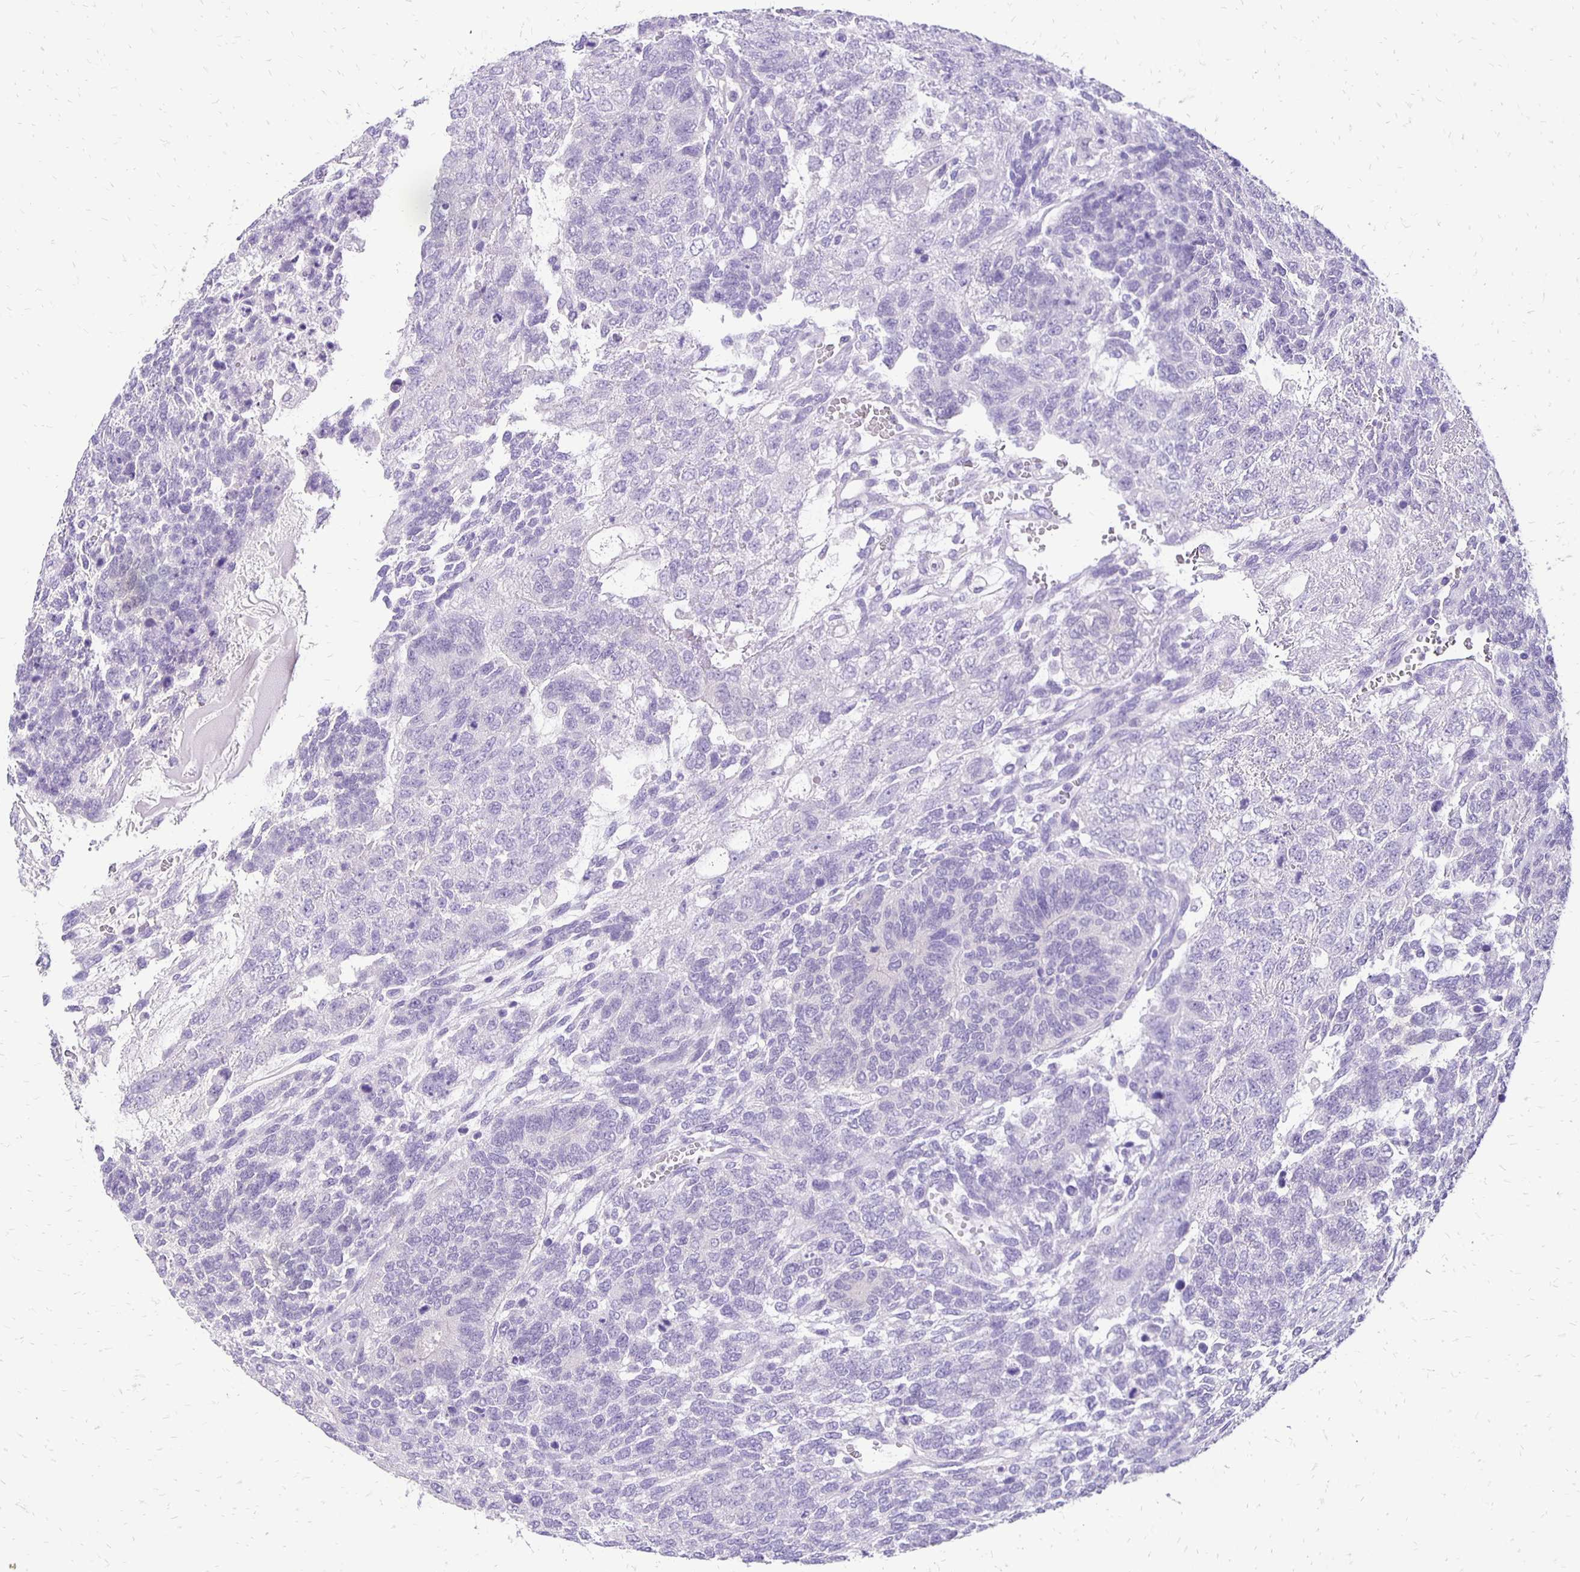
{"staining": {"intensity": "negative", "quantity": "none", "location": "none"}, "tissue": "testis cancer", "cell_type": "Tumor cells", "image_type": "cancer", "snomed": [{"axis": "morphology", "description": "Normal tissue, NOS"}, {"axis": "morphology", "description": "Carcinoma, Embryonal, NOS"}, {"axis": "topography", "description": "Testis"}, {"axis": "topography", "description": "Epididymis"}], "caption": "DAB immunohistochemical staining of human testis cancer (embryonal carcinoma) displays no significant expression in tumor cells. (Immunohistochemistry (ihc), brightfield microscopy, high magnification).", "gene": "ANKRD45", "patient": {"sex": "male", "age": 23}}